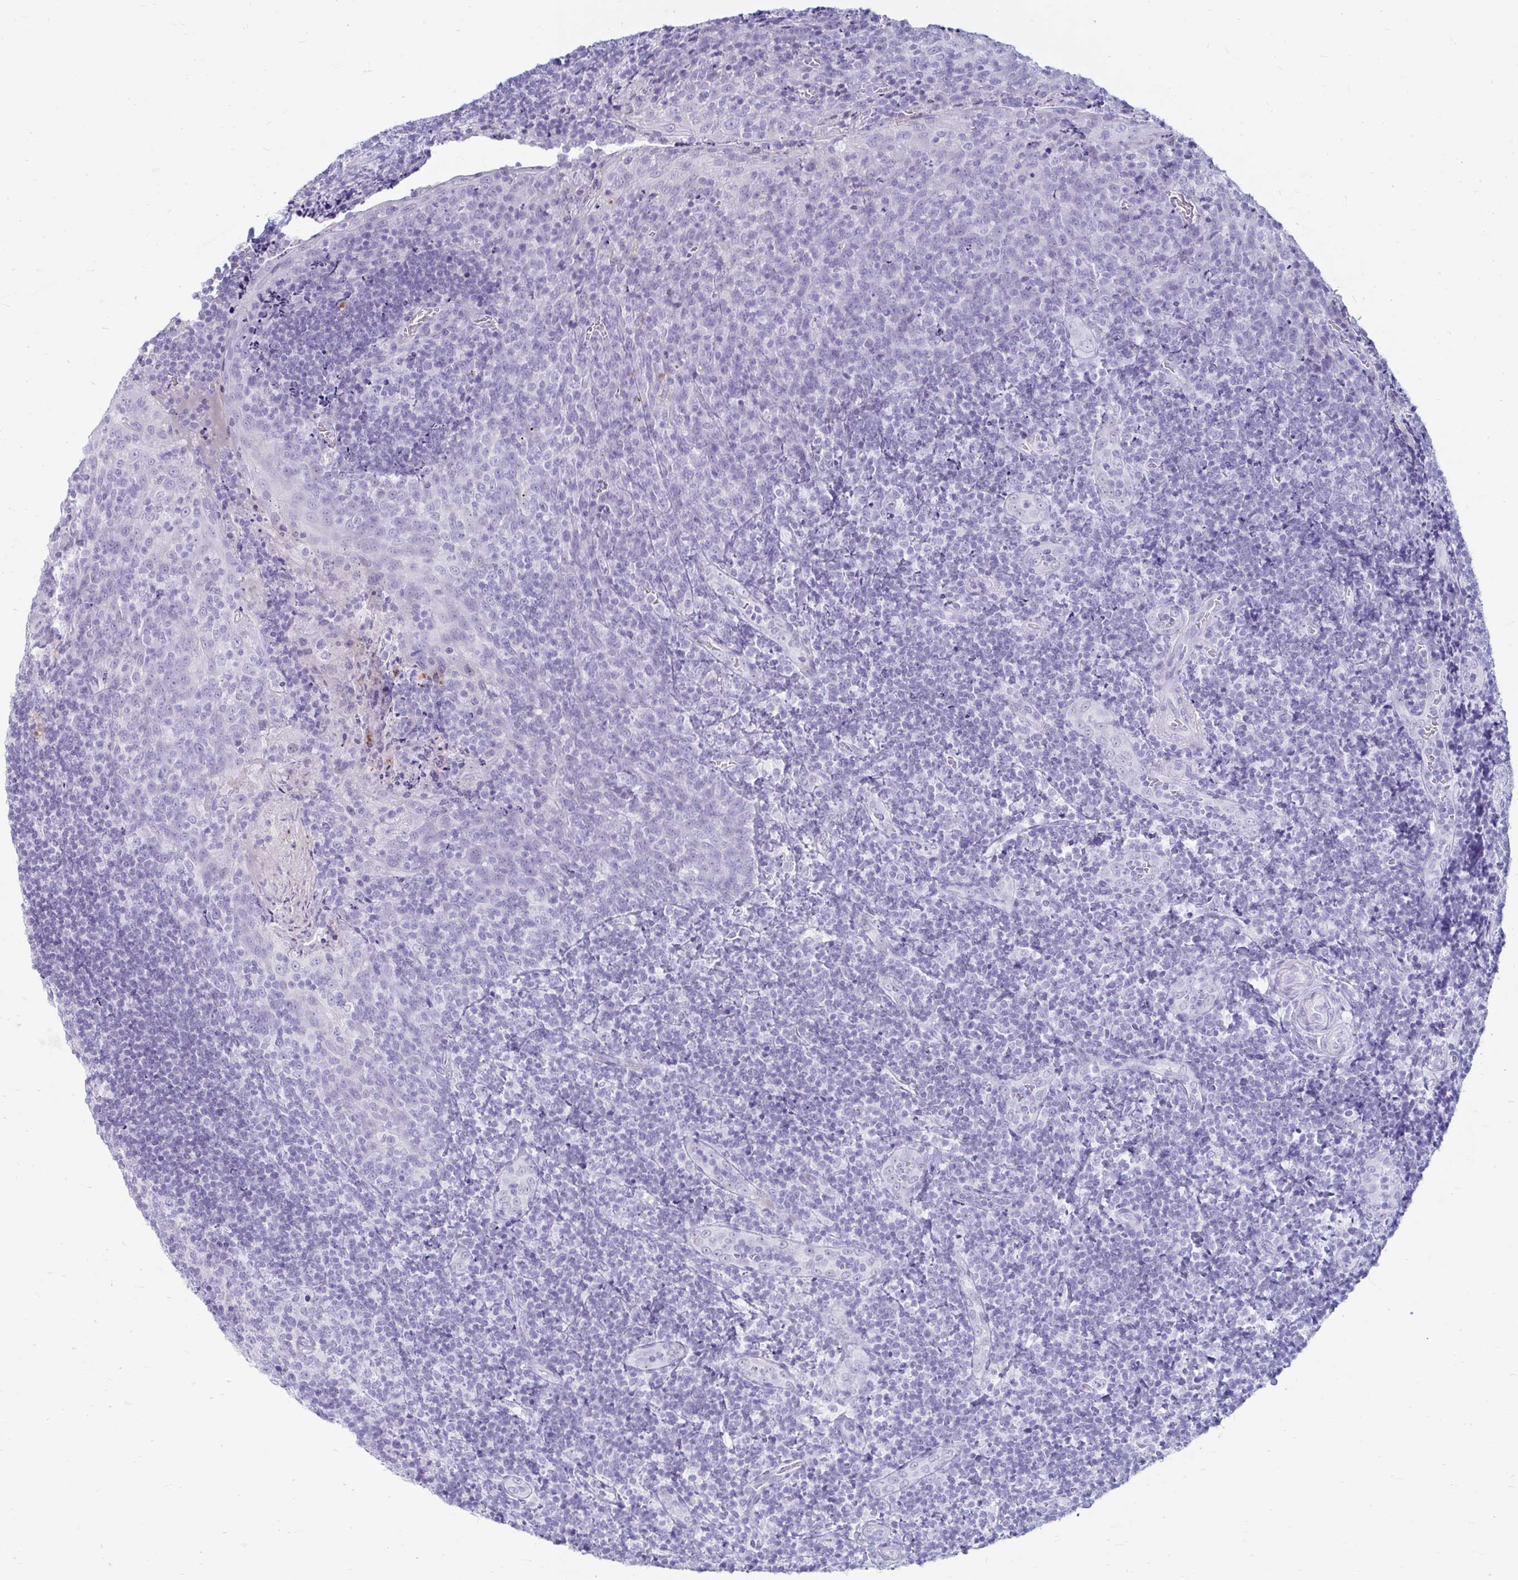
{"staining": {"intensity": "negative", "quantity": "none", "location": "none"}, "tissue": "tonsil", "cell_type": "Germinal center cells", "image_type": "normal", "snomed": [{"axis": "morphology", "description": "Normal tissue, NOS"}, {"axis": "topography", "description": "Tonsil"}], "caption": "Image shows no protein positivity in germinal center cells of unremarkable tonsil. (Brightfield microscopy of DAB (3,3'-diaminobenzidine) IHC at high magnification).", "gene": "ERICH6", "patient": {"sex": "male", "age": 17}}